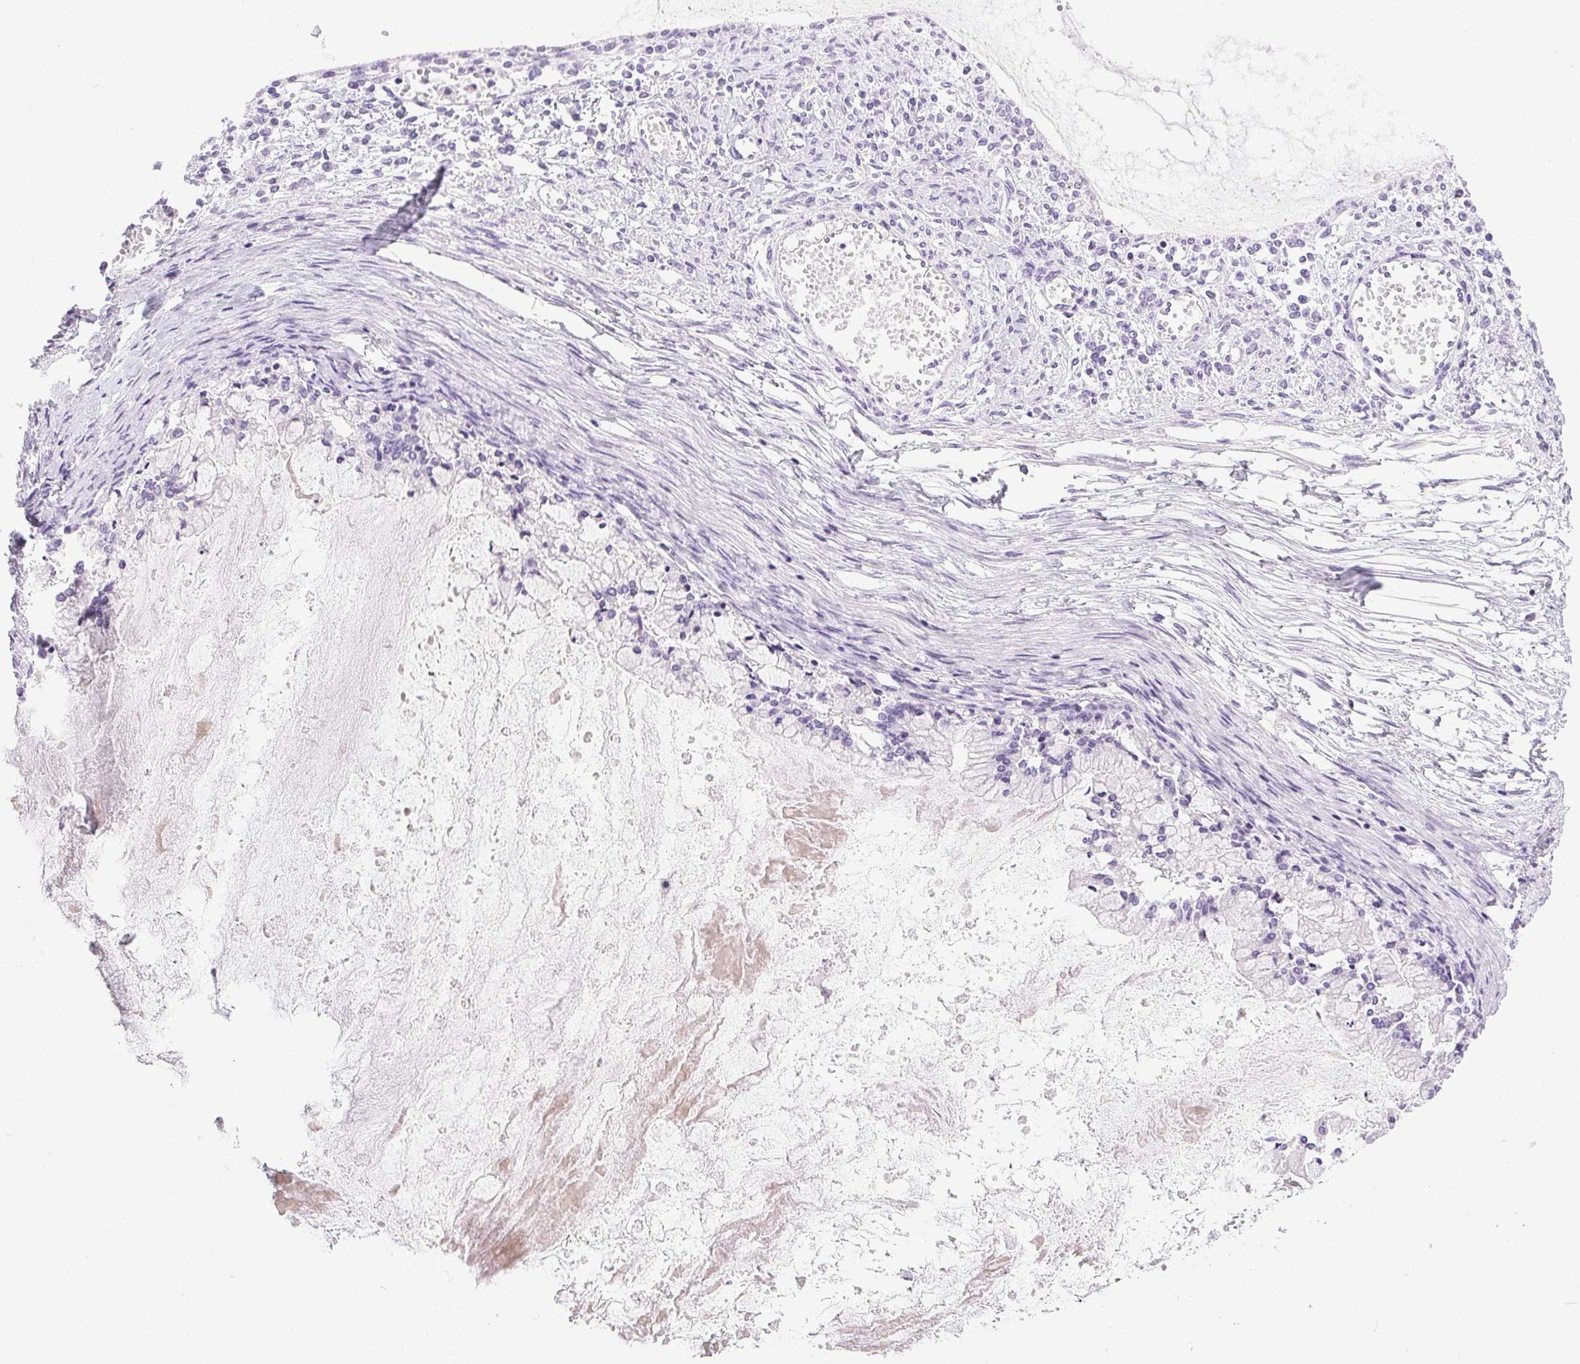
{"staining": {"intensity": "negative", "quantity": "none", "location": "none"}, "tissue": "ovarian cancer", "cell_type": "Tumor cells", "image_type": "cancer", "snomed": [{"axis": "morphology", "description": "Cystadenocarcinoma, mucinous, NOS"}, {"axis": "topography", "description": "Ovary"}], "caption": "Tumor cells show no significant protein staining in ovarian cancer (mucinous cystadenocarcinoma).", "gene": "C20orf85", "patient": {"sex": "female", "age": 67}}